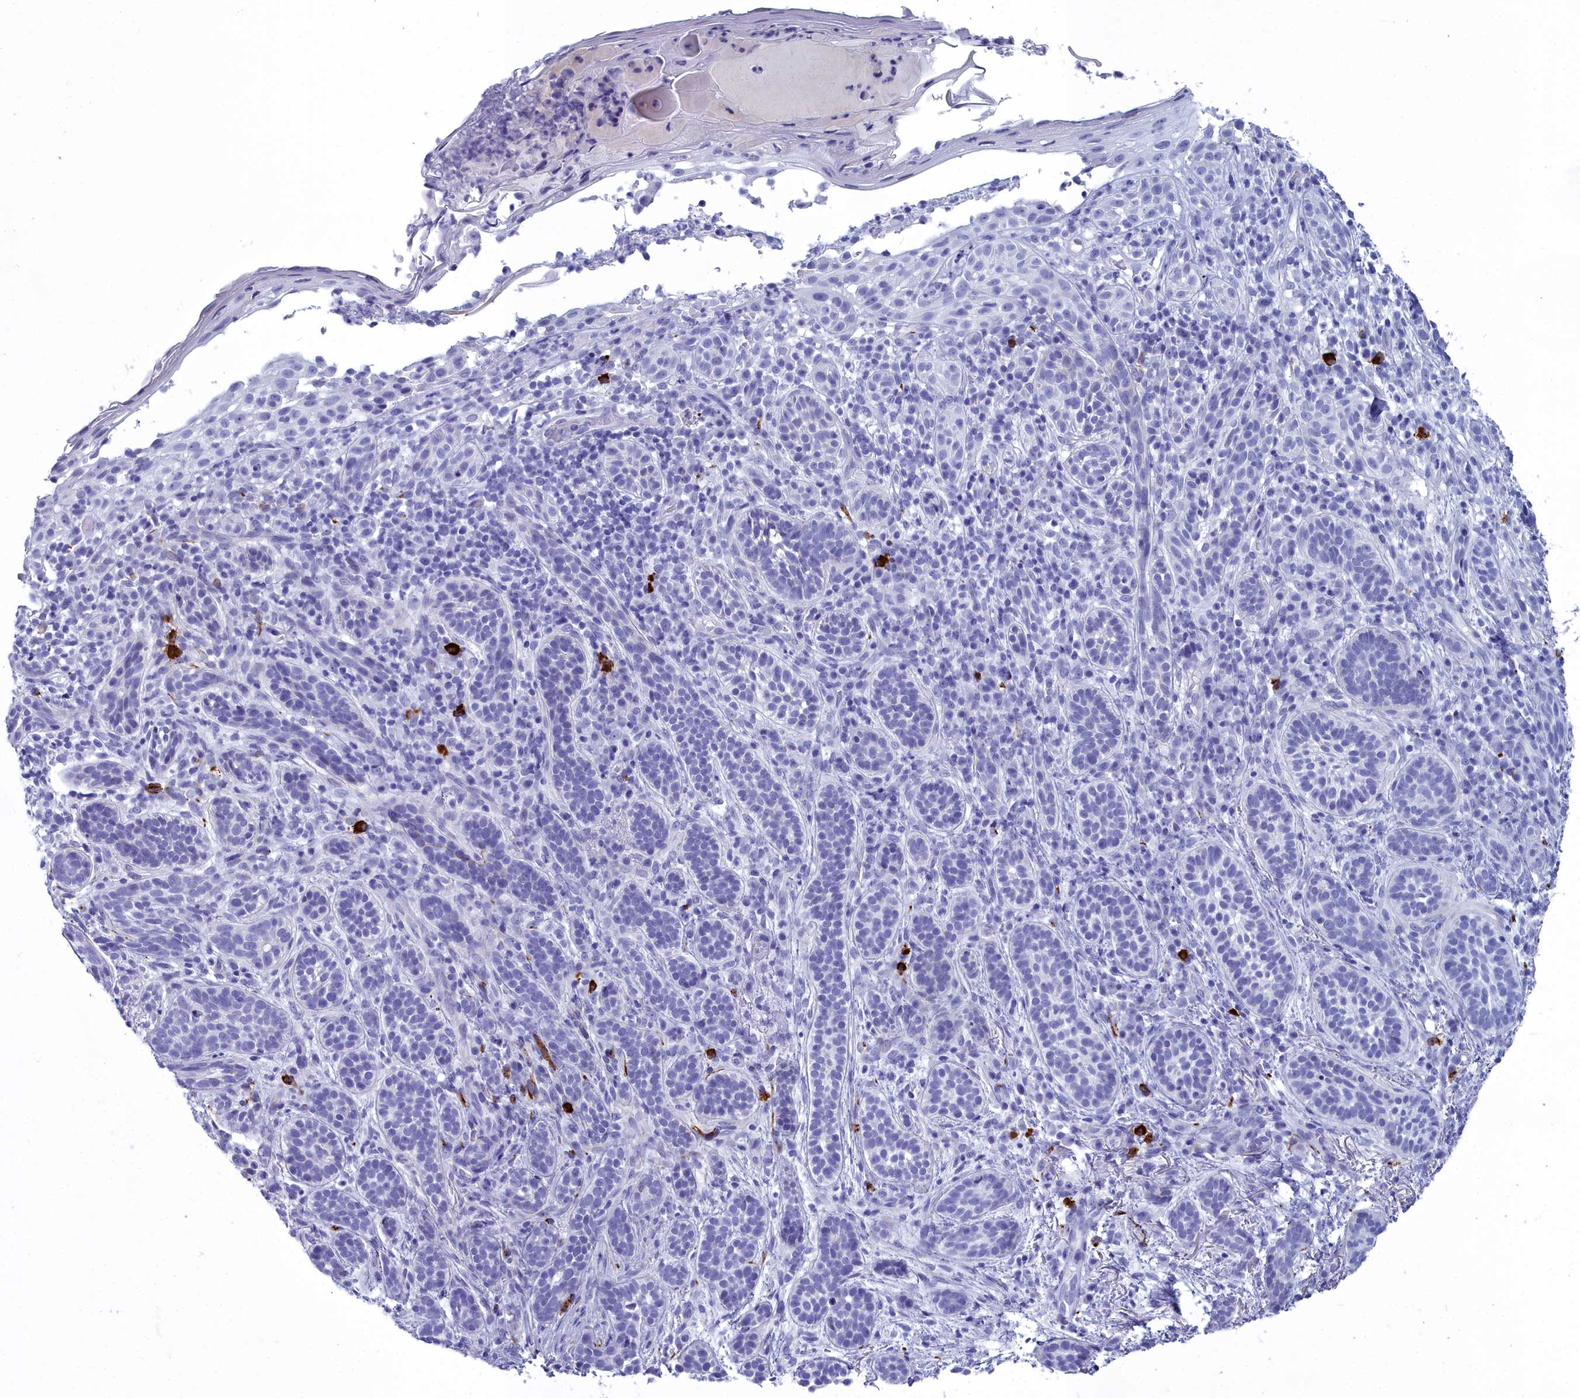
{"staining": {"intensity": "negative", "quantity": "none", "location": "none"}, "tissue": "skin cancer", "cell_type": "Tumor cells", "image_type": "cancer", "snomed": [{"axis": "morphology", "description": "Basal cell carcinoma"}, {"axis": "topography", "description": "Skin"}], "caption": "Tumor cells show no significant staining in skin basal cell carcinoma. (Brightfield microscopy of DAB IHC at high magnification).", "gene": "MAP6", "patient": {"sex": "male", "age": 71}}